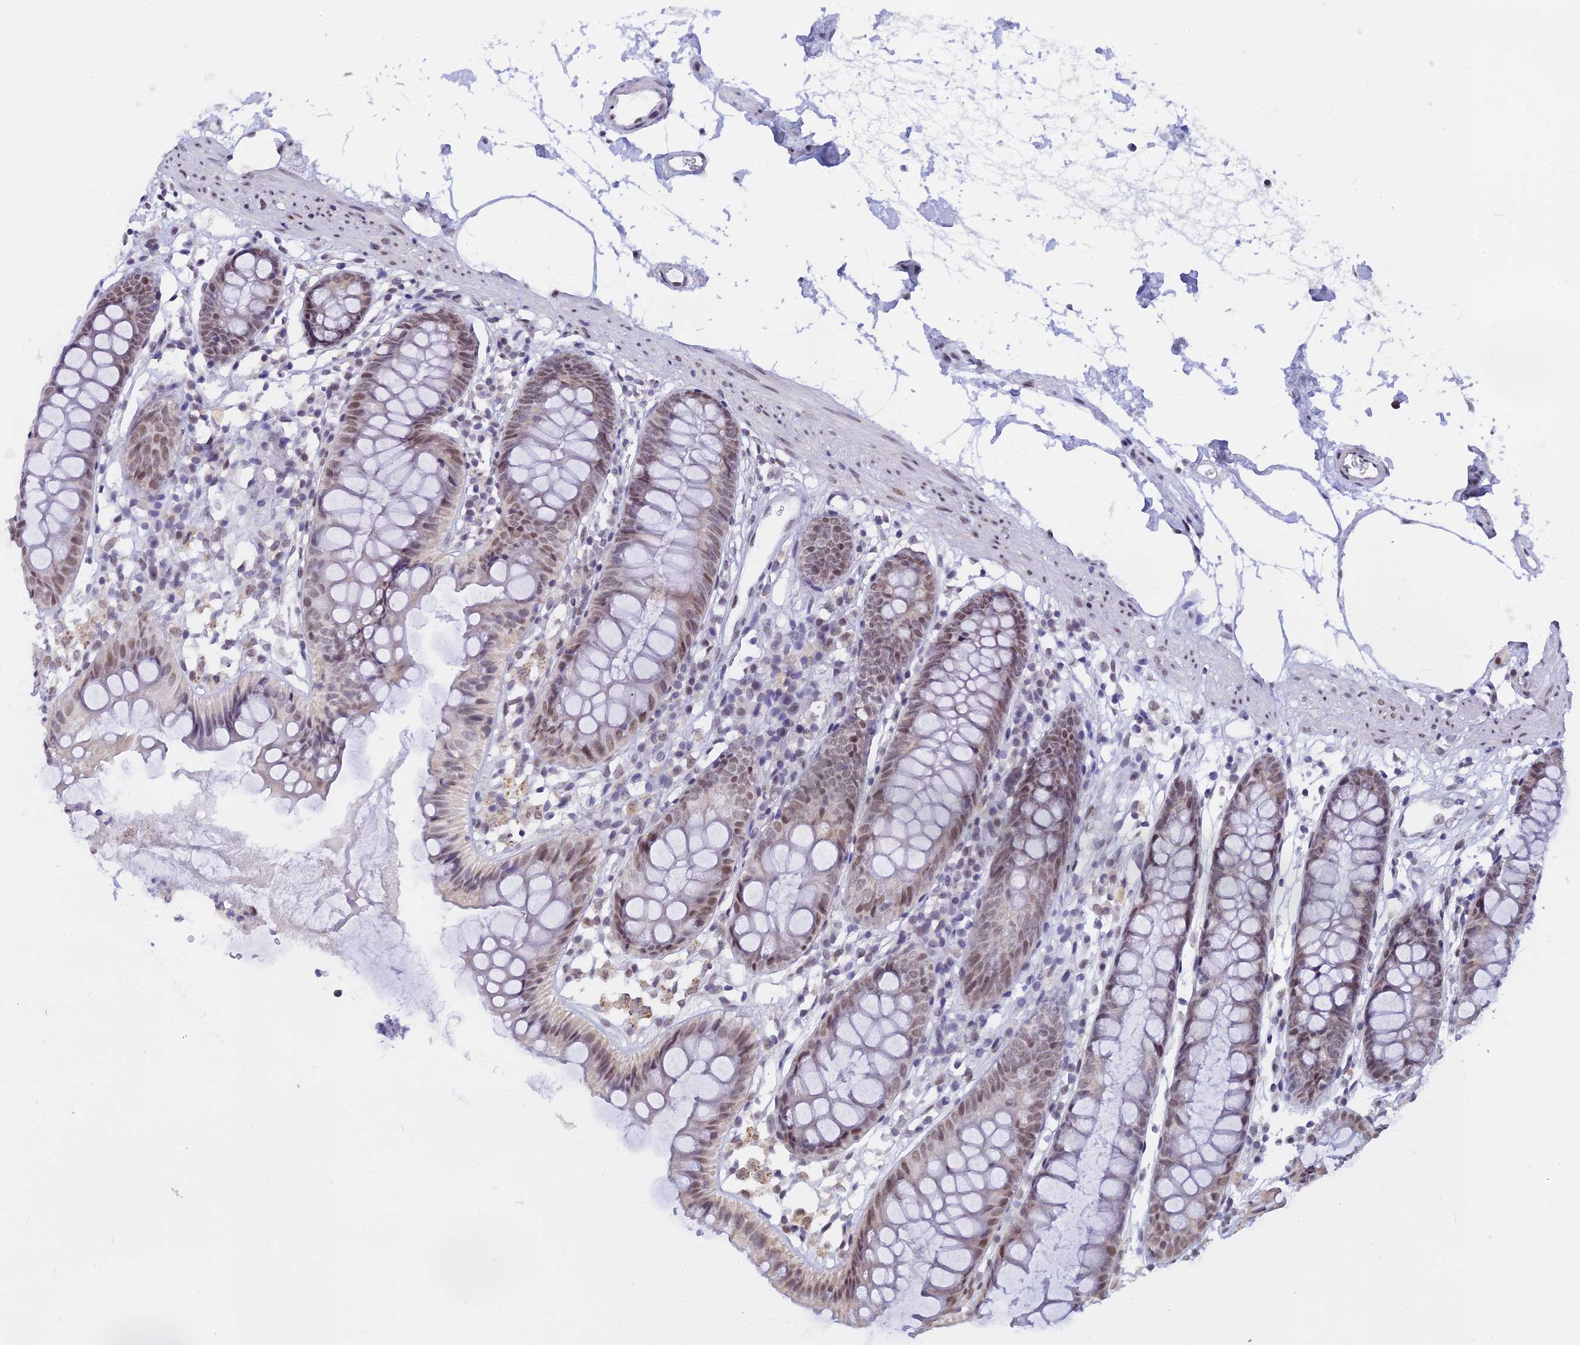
{"staining": {"intensity": "moderate", "quantity": ">75%", "location": "nuclear"}, "tissue": "colon", "cell_type": "Endothelial cells", "image_type": "normal", "snomed": [{"axis": "morphology", "description": "Normal tissue, NOS"}, {"axis": "topography", "description": "Colon"}], "caption": "Colon stained with DAB immunohistochemistry (IHC) displays medium levels of moderate nuclear staining in approximately >75% of endothelial cells. (DAB (3,3'-diaminobenzidine) IHC with brightfield microscopy, high magnification).", "gene": "C2orf49", "patient": {"sex": "female", "age": 84}}